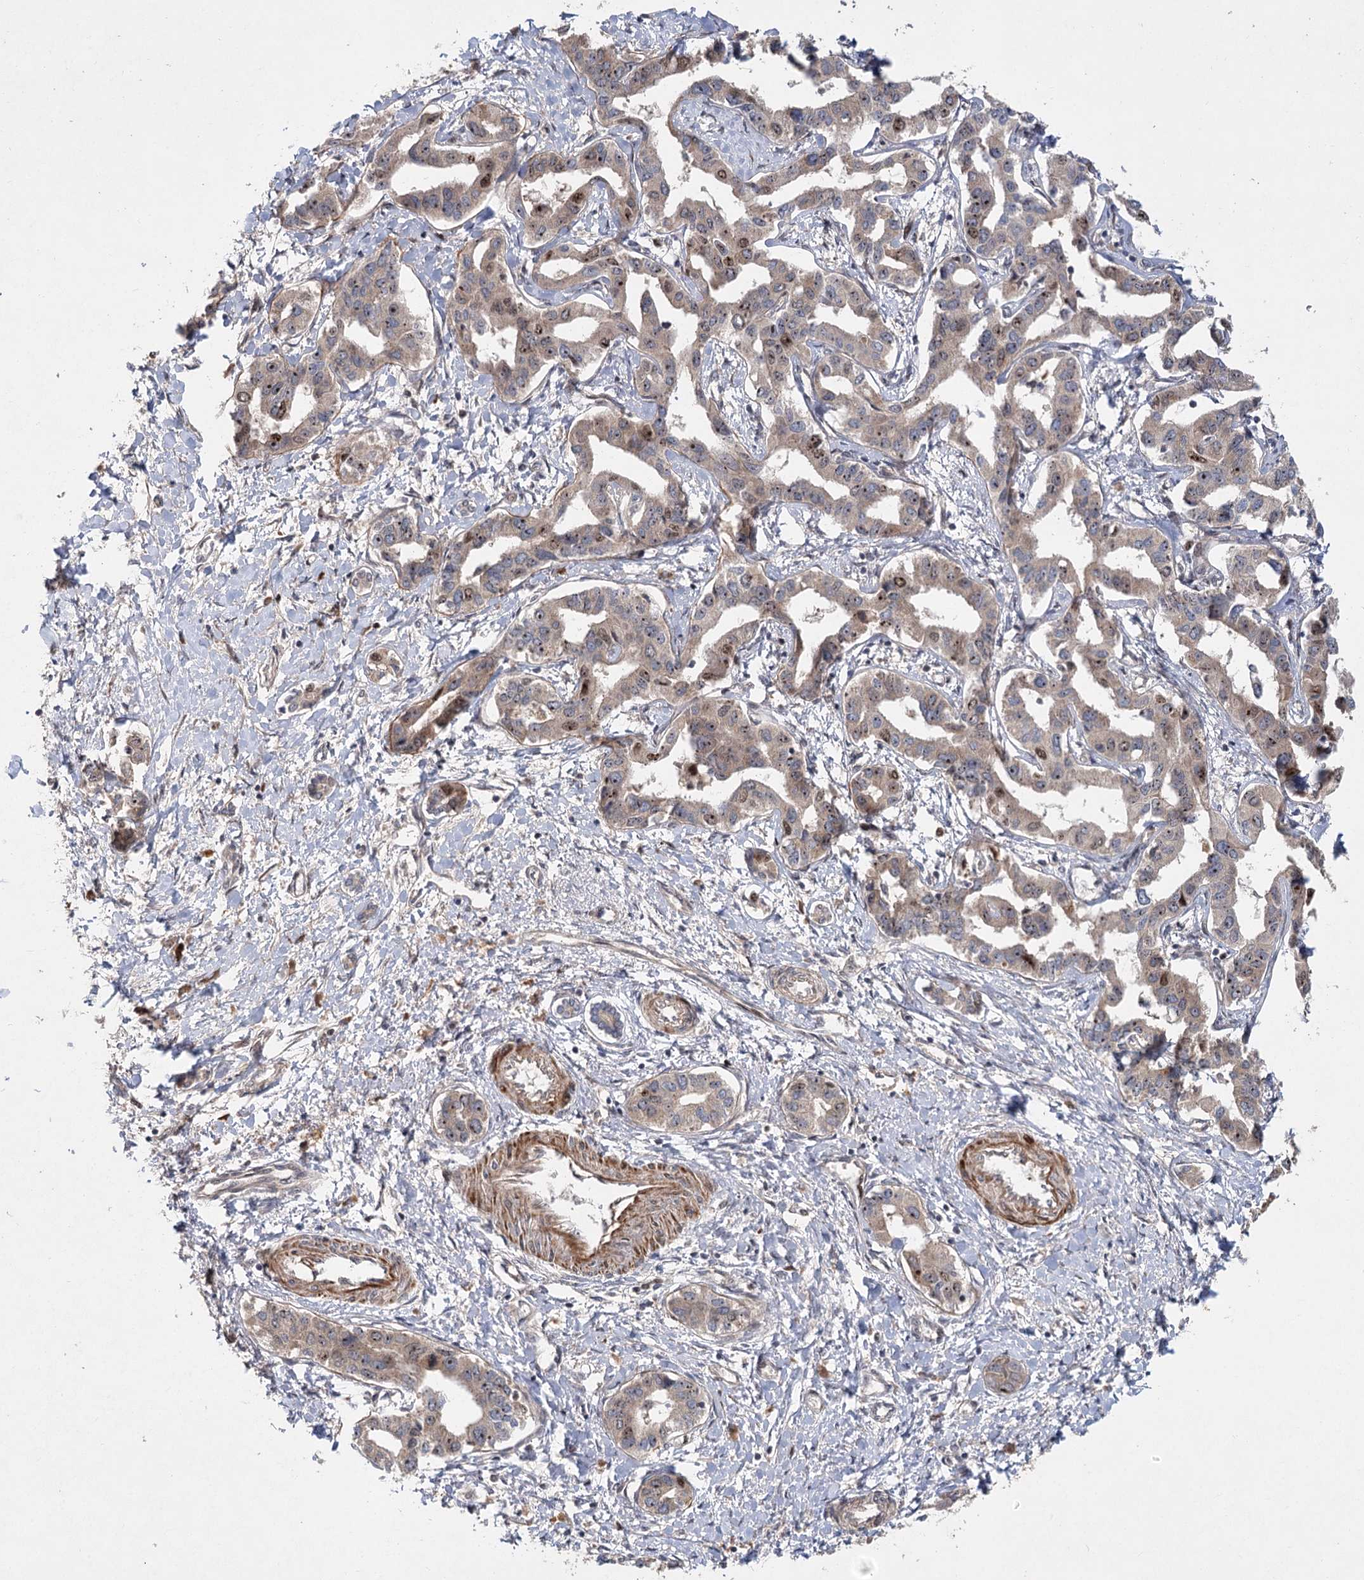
{"staining": {"intensity": "moderate", "quantity": "25%-75%", "location": "cytoplasmic/membranous,nuclear"}, "tissue": "liver cancer", "cell_type": "Tumor cells", "image_type": "cancer", "snomed": [{"axis": "morphology", "description": "Cholangiocarcinoma"}, {"axis": "topography", "description": "Liver"}], "caption": "Immunohistochemistry histopathology image of human liver cancer (cholangiocarcinoma) stained for a protein (brown), which exhibits medium levels of moderate cytoplasmic/membranous and nuclear staining in approximately 25%-75% of tumor cells.", "gene": "PIK3C2A", "patient": {"sex": "male", "age": 59}}